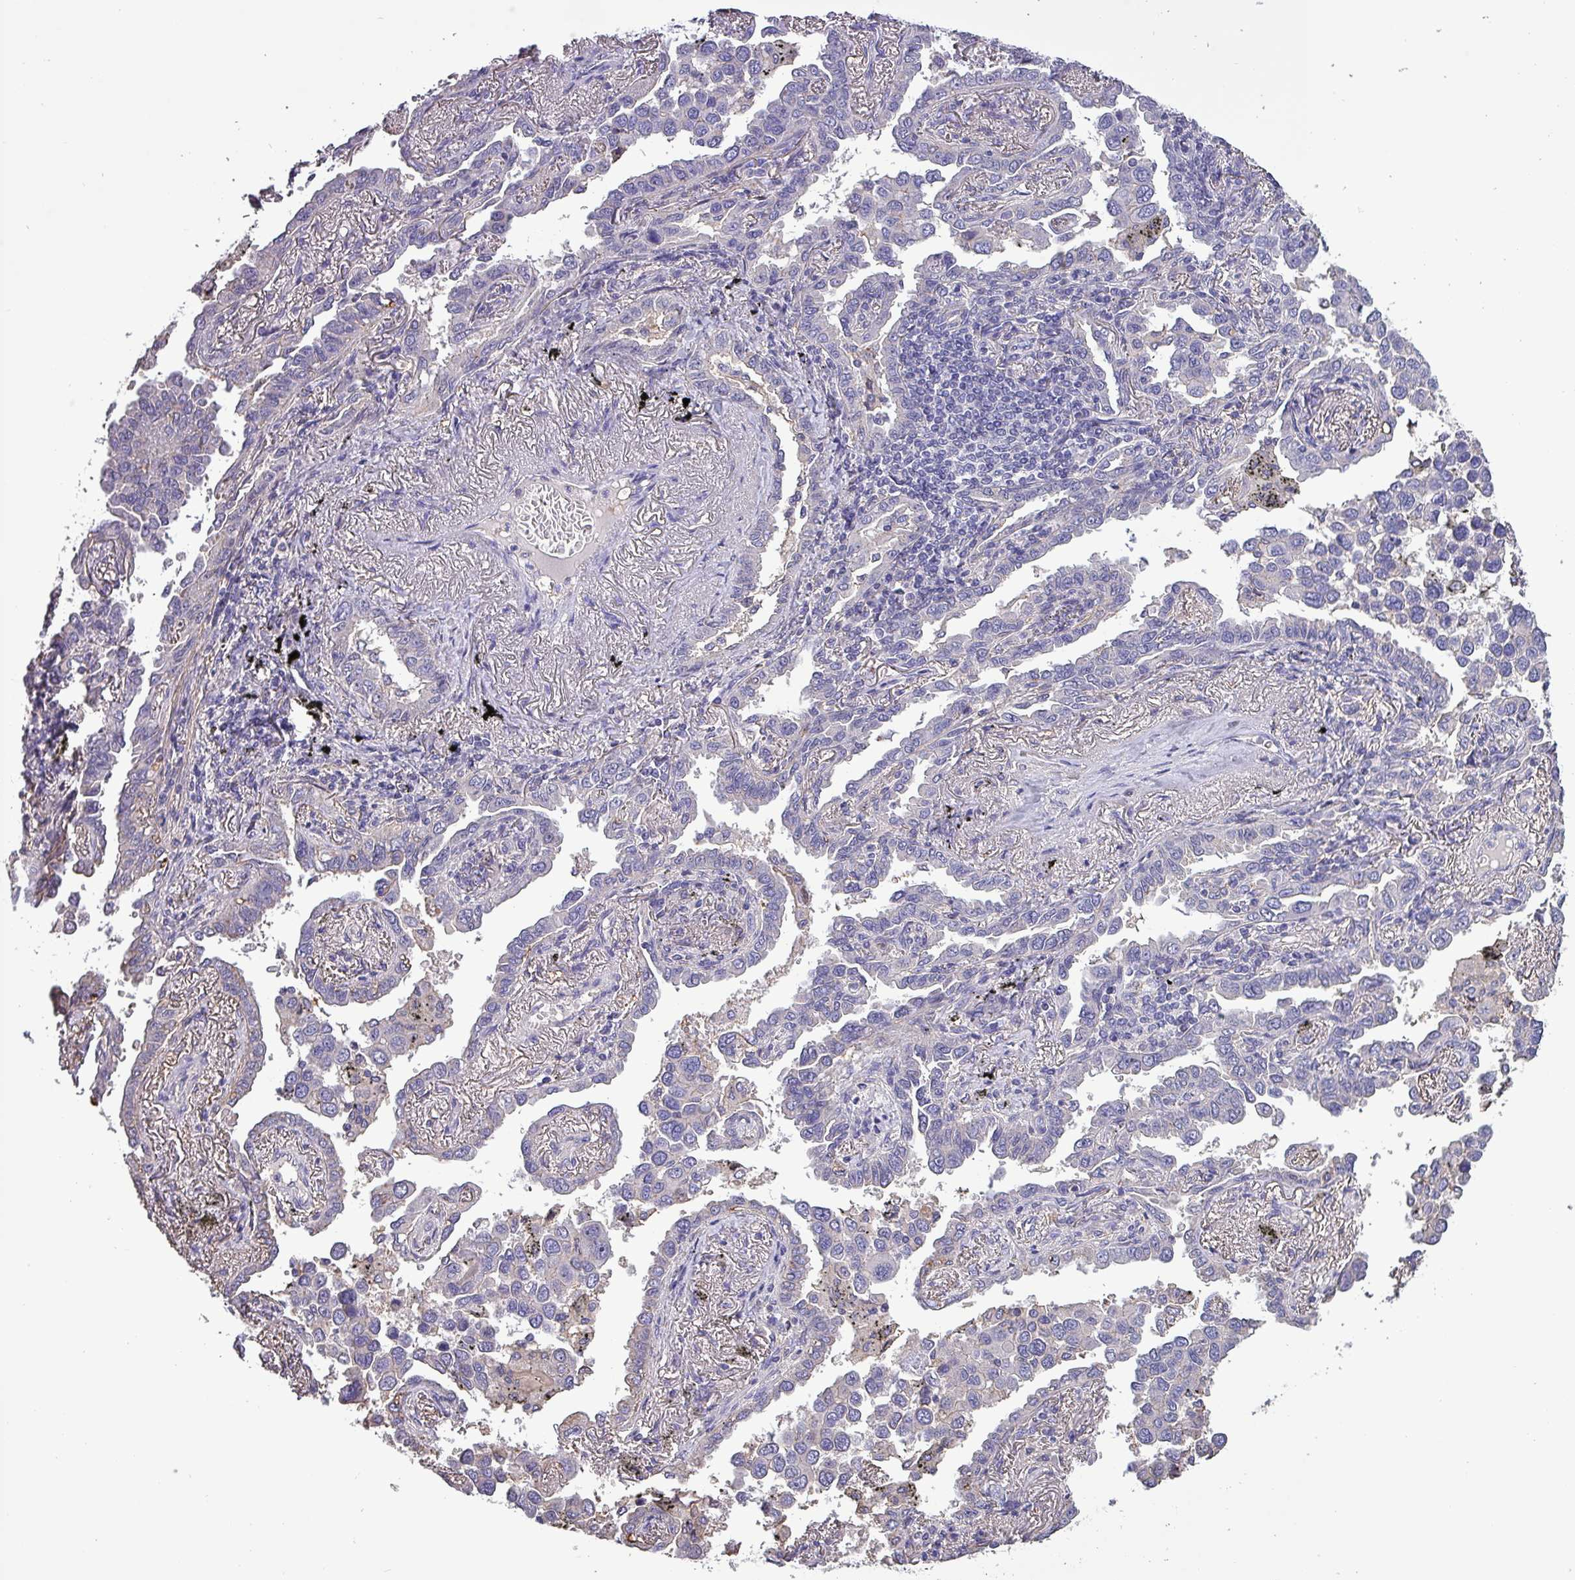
{"staining": {"intensity": "negative", "quantity": "none", "location": "none"}, "tissue": "lung cancer", "cell_type": "Tumor cells", "image_type": "cancer", "snomed": [{"axis": "morphology", "description": "Adenocarcinoma, NOS"}, {"axis": "topography", "description": "Lung"}], "caption": "IHC of human adenocarcinoma (lung) shows no staining in tumor cells.", "gene": "HTRA4", "patient": {"sex": "male", "age": 67}}